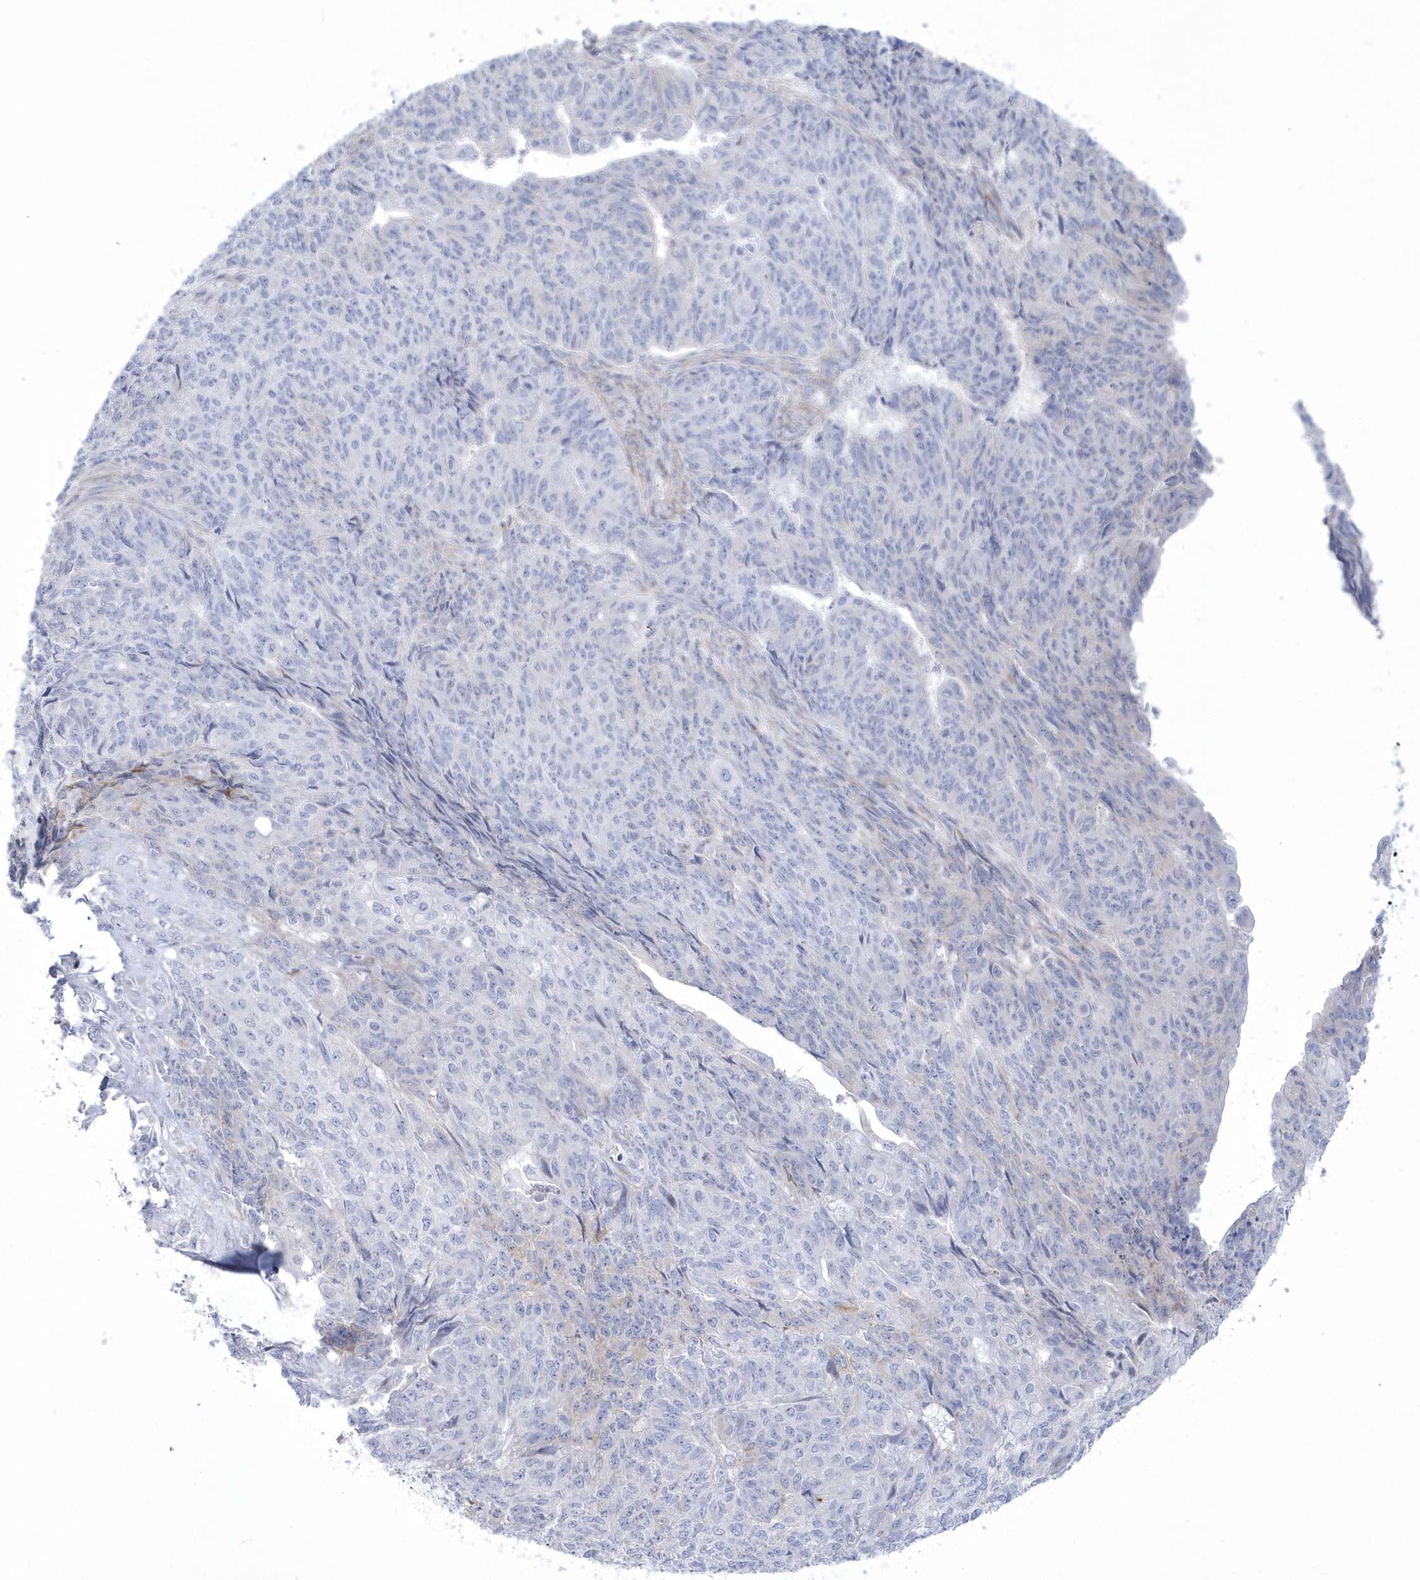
{"staining": {"intensity": "negative", "quantity": "none", "location": "none"}, "tissue": "endometrial cancer", "cell_type": "Tumor cells", "image_type": "cancer", "snomed": [{"axis": "morphology", "description": "Adenocarcinoma, NOS"}, {"axis": "topography", "description": "Endometrium"}], "caption": "DAB (3,3'-diaminobenzidine) immunohistochemical staining of human endometrial cancer (adenocarcinoma) demonstrates no significant staining in tumor cells. Nuclei are stained in blue.", "gene": "WDR27", "patient": {"sex": "female", "age": 32}}